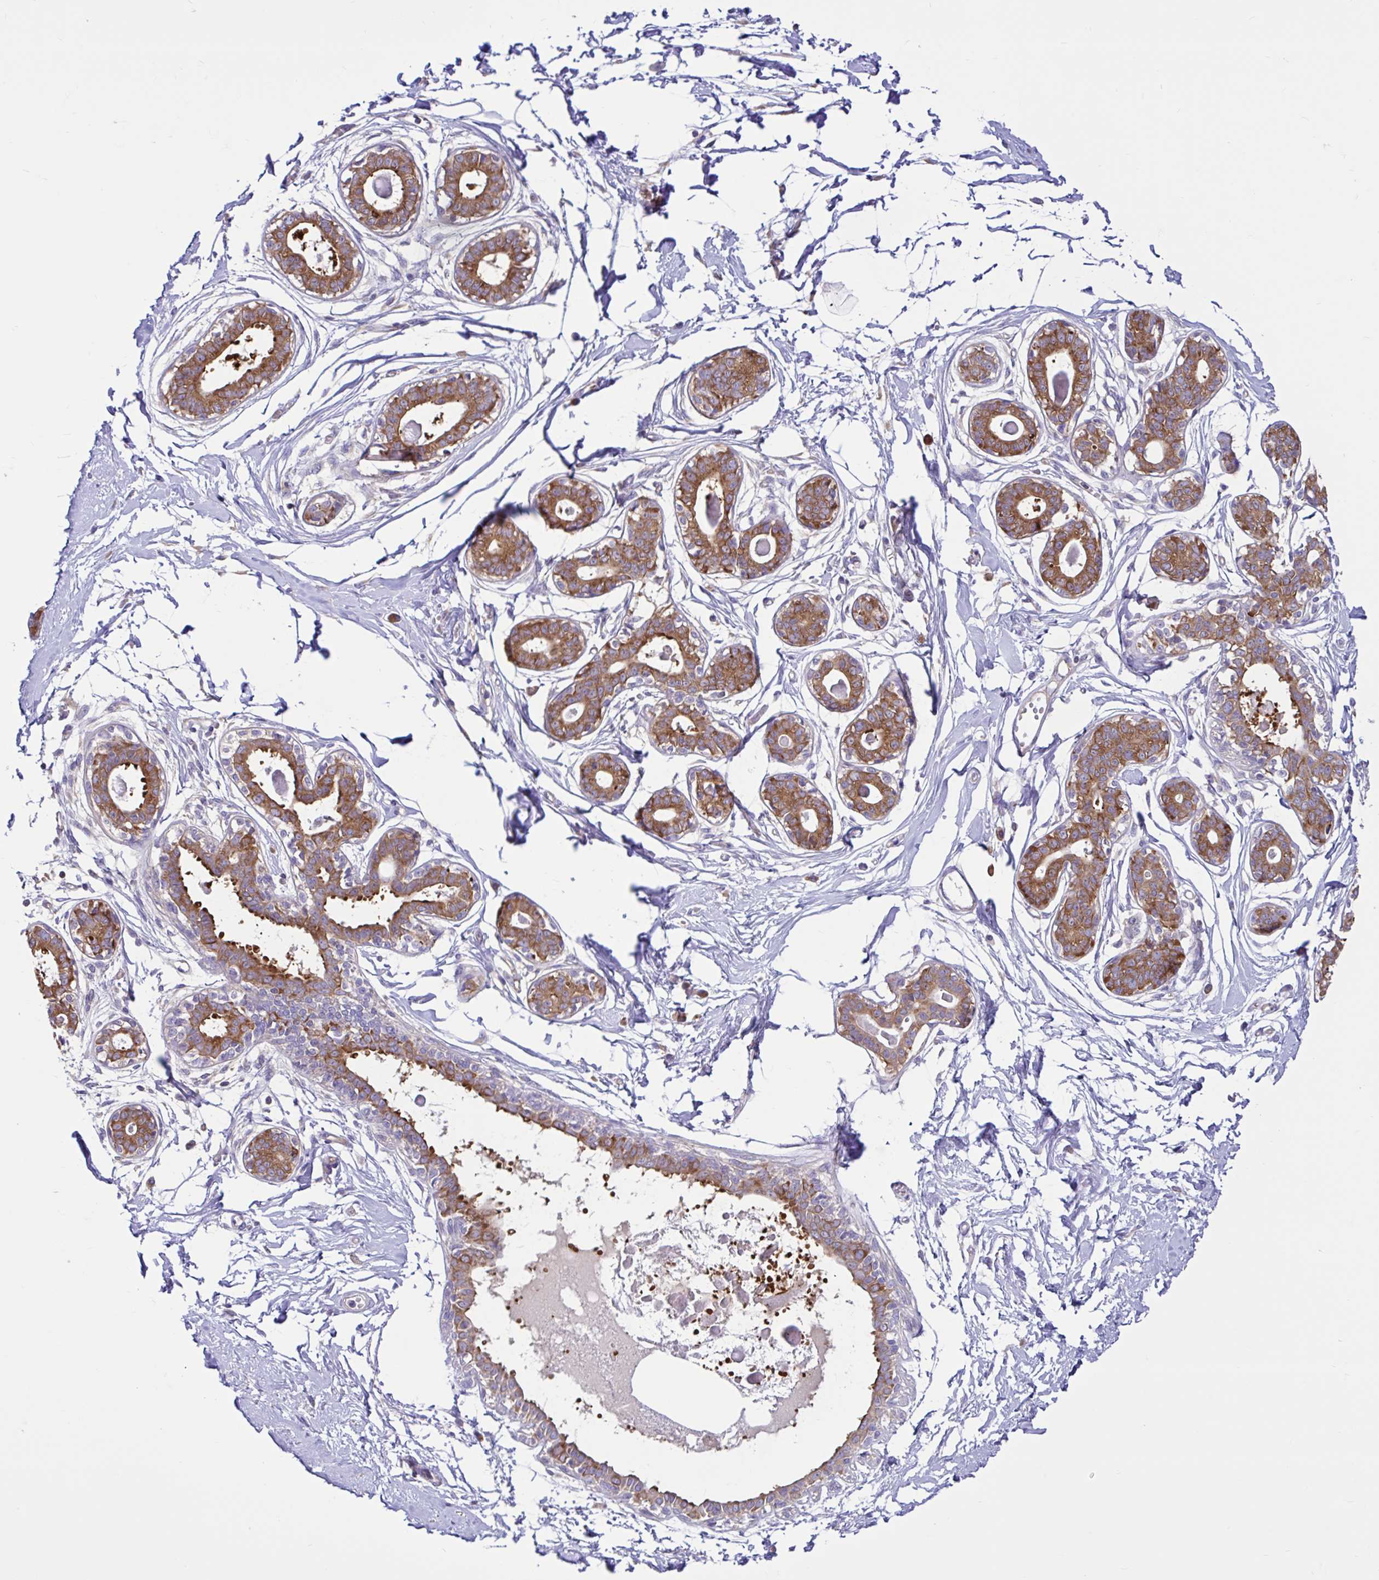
{"staining": {"intensity": "negative", "quantity": "none", "location": "none"}, "tissue": "breast", "cell_type": "Adipocytes", "image_type": "normal", "snomed": [{"axis": "morphology", "description": "Normal tissue, NOS"}, {"axis": "topography", "description": "Breast"}], "caption": "The immunohistochemistry (IHC) micrograph has no significant staining in adipocytes of breast.", "gene": "LARS1", "patient": {"sex": "female", "age": 45}}